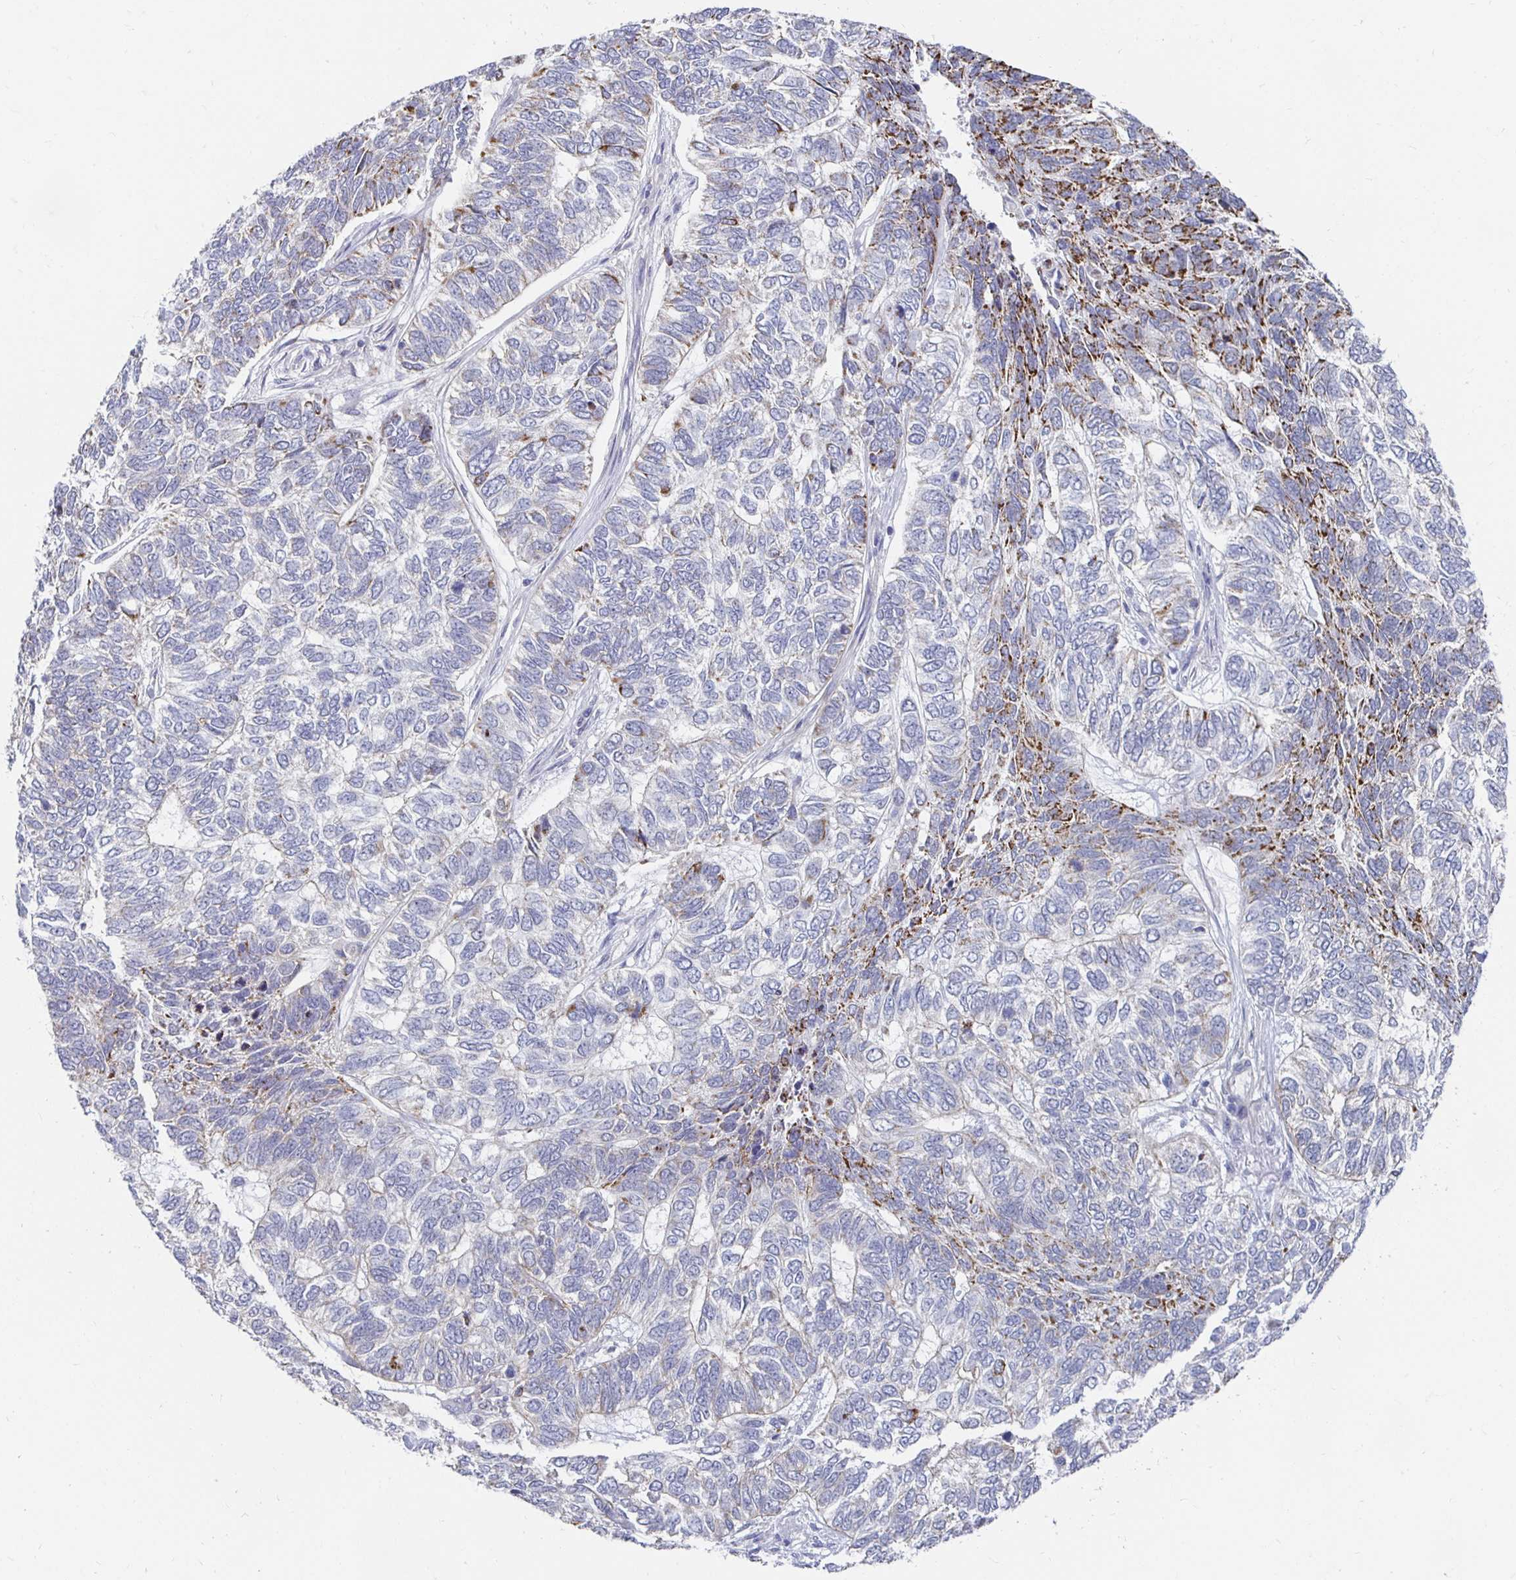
{"staining": {"intensity": "strong", "quantity": "<25%", "location": "cytoplasmic/membranous"}, "tissue": "skin cancer", "cell_type": "Tumor cells", "image_type": "cancer", "snomed": [{"axis": "morphology", "description": "Basal cell carcinoma"}, {"axis": "topography", "description": "Skin"}], "caption": "A brown stain shows strong cytoplasmic/membranous expression of a protein in skin basal cell carcinoma tumor cells.", "gene": "NOCT", "patient": {"sex": "female", "age": 65}}